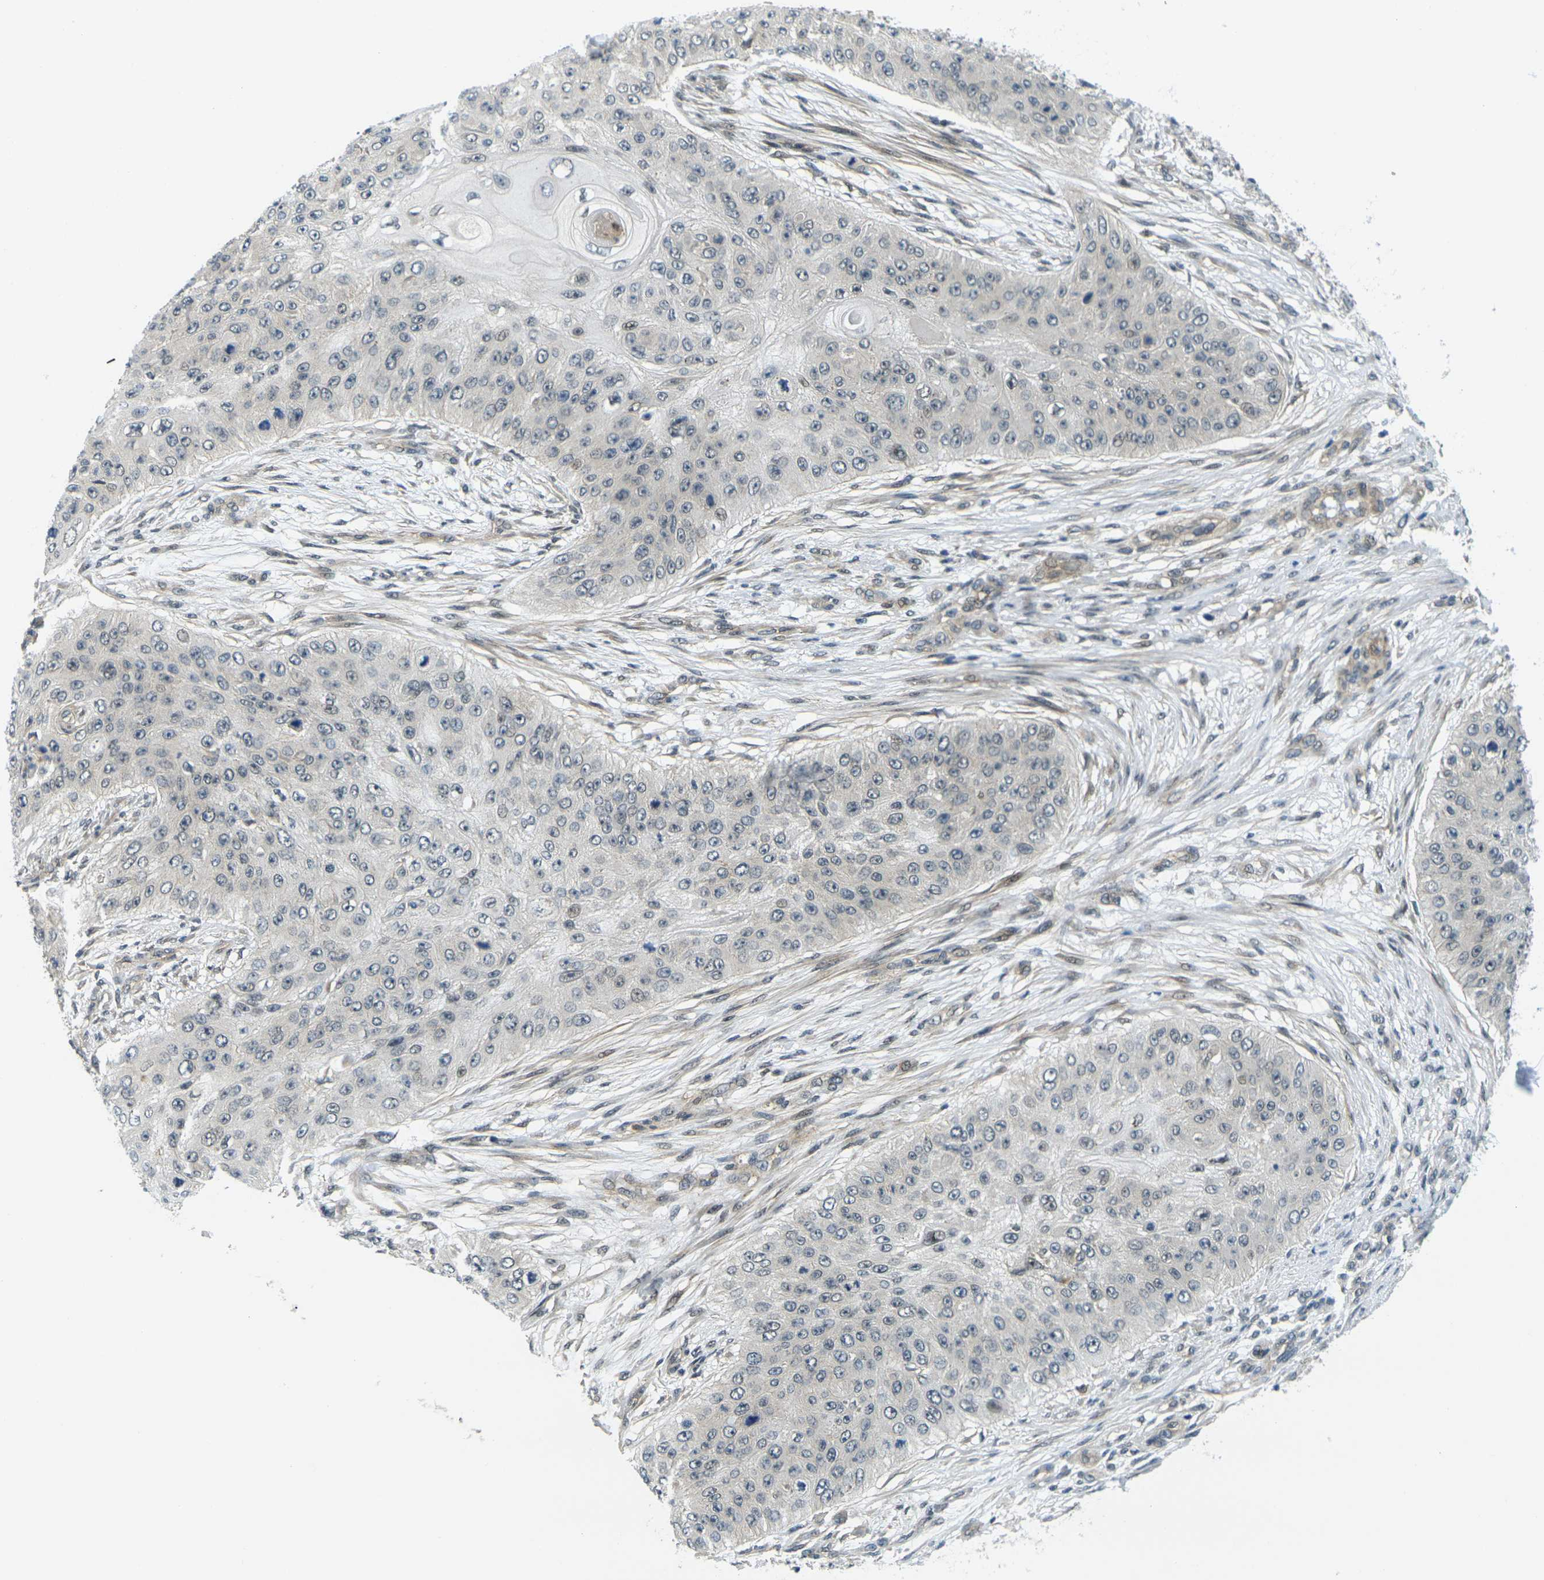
{"staining": {"intensity": "negative", "quantity": "none", "location": "none"}, "tissue": "skin cancer", "cell_type": "Tumor cells", "image_type": "cancer", "snomed": [{"axis": "morphology", "description": "Squamous cell carcinoma, NOS"}, {"axis": "topography", "description": "Skin"}], "caption": "Protein analysis of skin squamous cell carcinoma reveals no significant staining in tumor cells.", "gene": "KCTD10", "patient": {"sex": "female", "age": 80}}